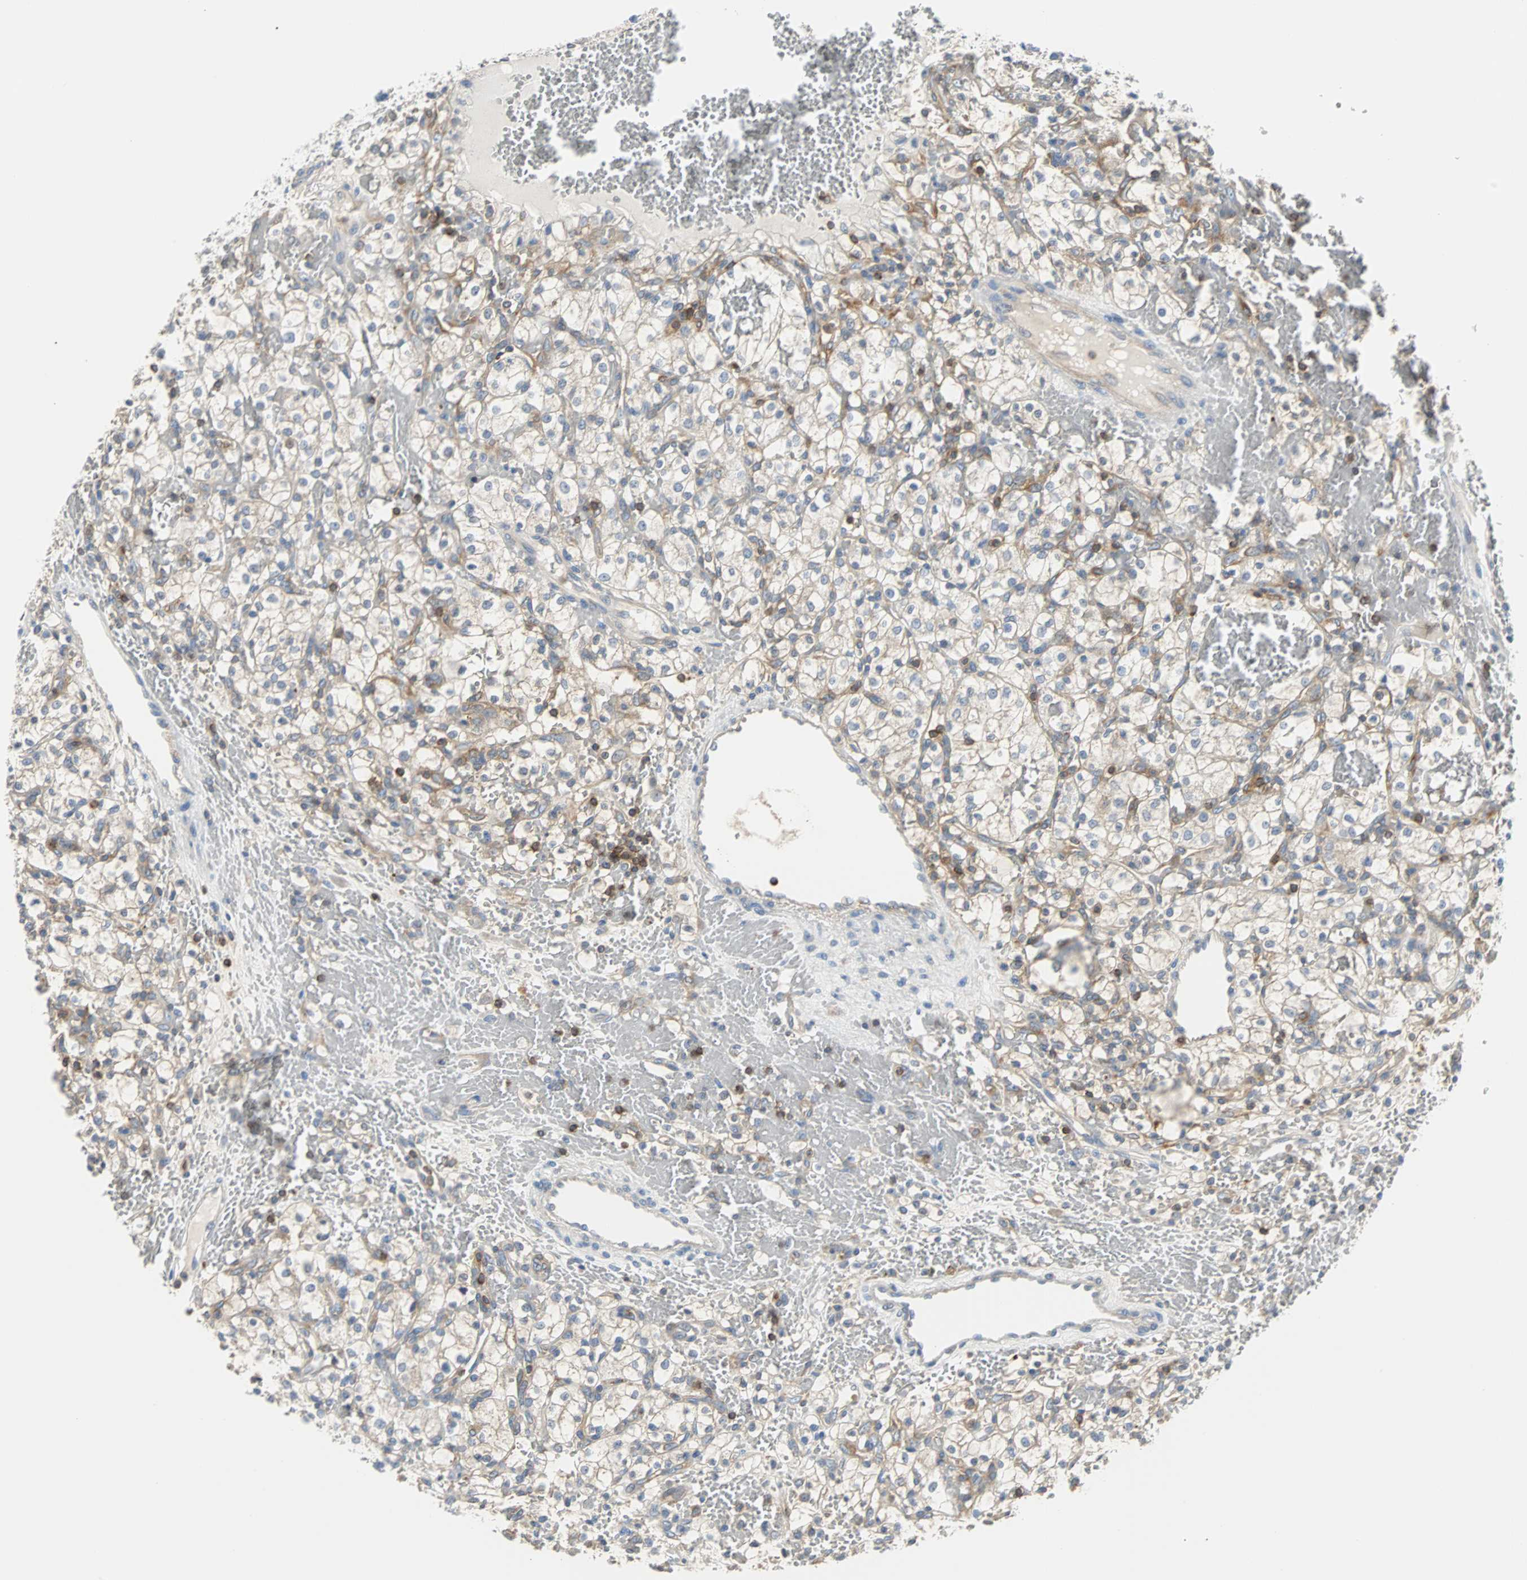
{"staining": {"intensity": "negative", "quantity": "none", "location": "none"}, "tissue": "renal cancer", "cell_type": "Tumor cells", "image_type": "cancer", "snomed": [{"axis": "morphology", "description": "Adenocarcinoma, NOS"}, {"axis": "topography", "description": "Kidney"}], "caption": "This is an IHC histopathology image of human adenocarcinoma (renal). There is no expression in tumor cells.", "gene": "TSC22D4", "patient": {"sex": "female", "age": 60}}